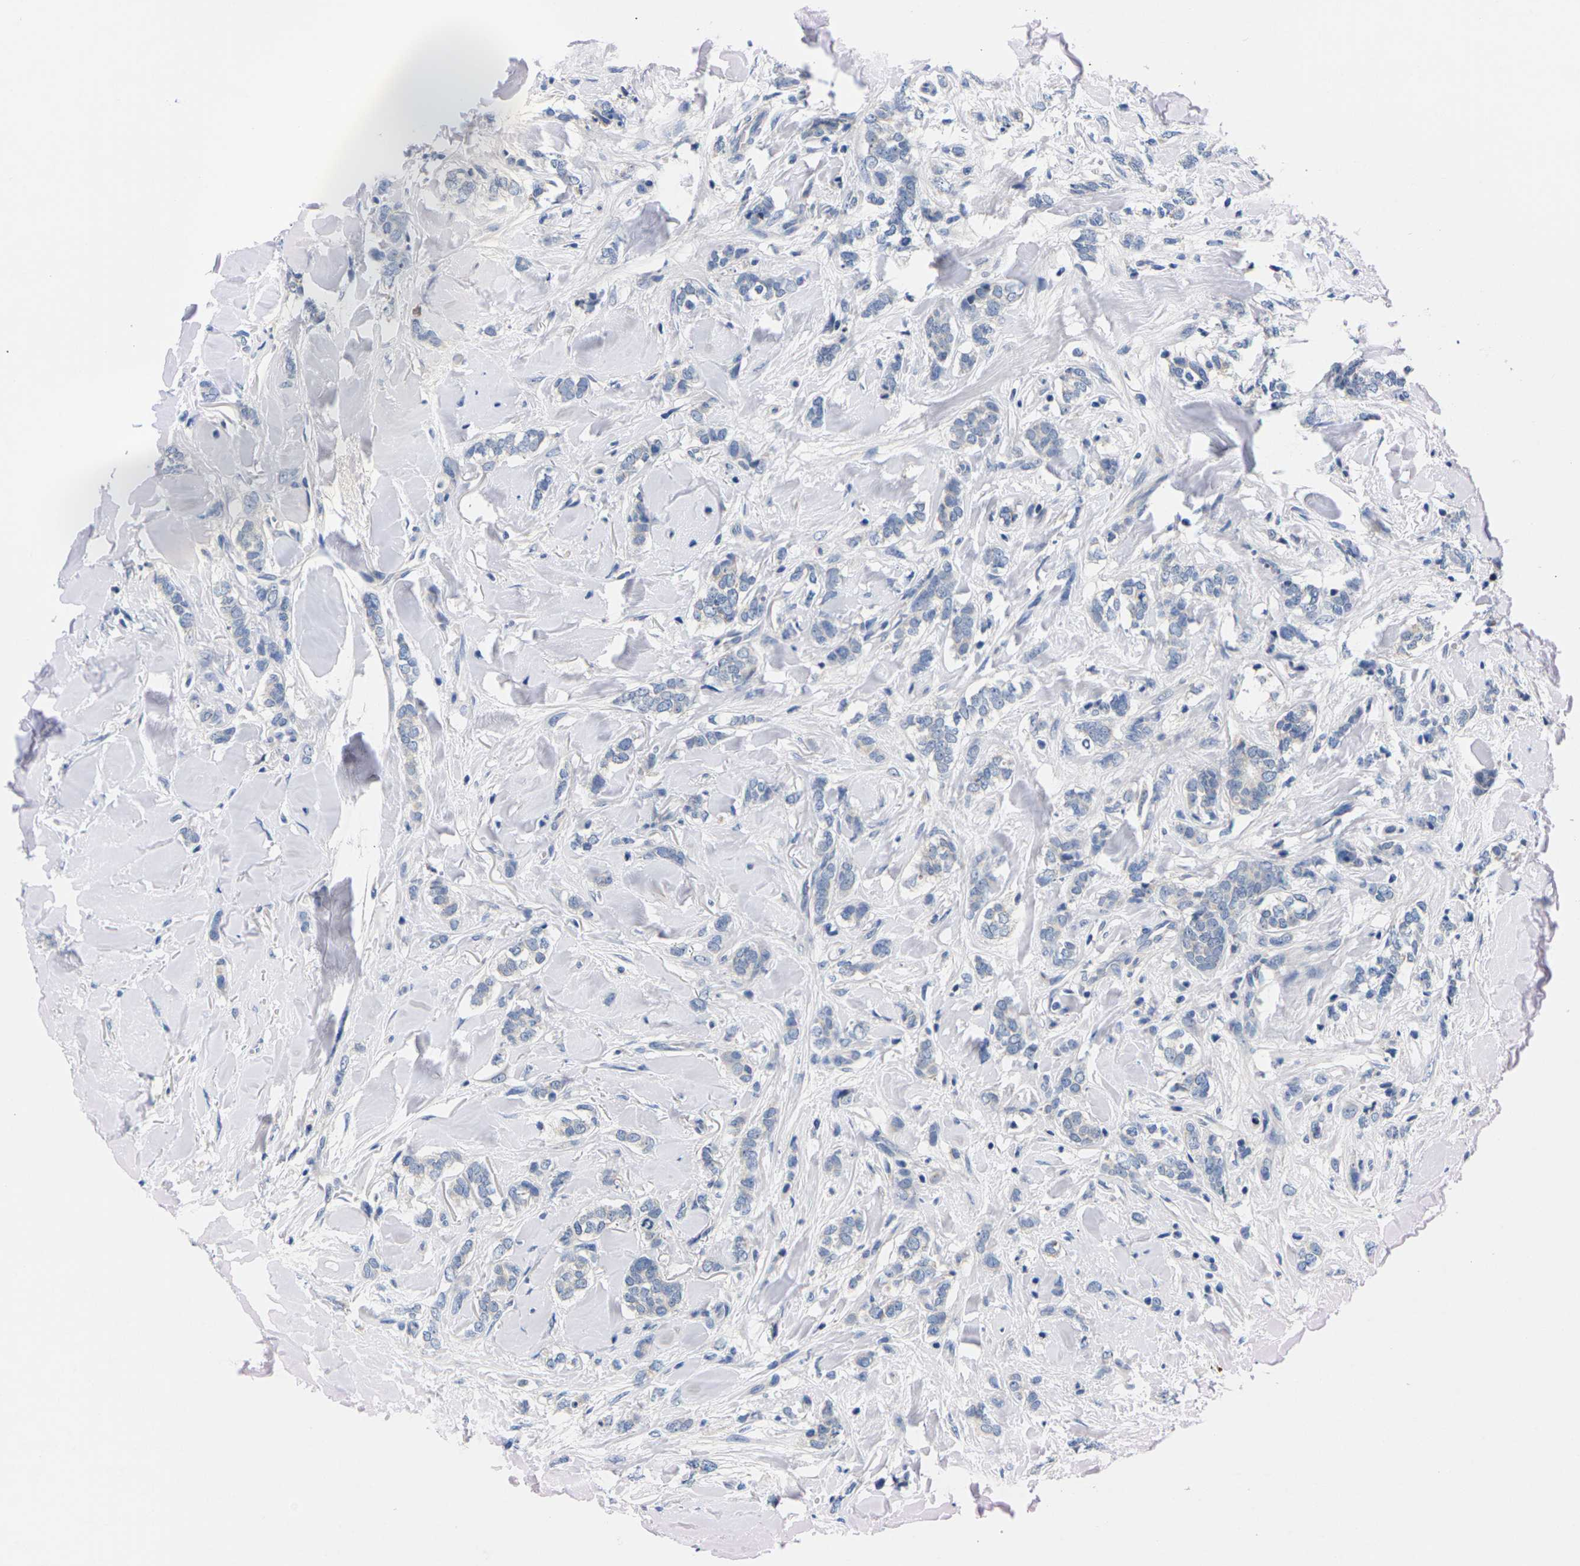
{"staining": {"intensity": "negative", "quantity": "none", "location": "none"}, "tissue": "breast cancer", "cell_type": "Tumor cells", "image_type": "cancer", "snomed": [{"axis": "morphology", "description": "Lobular carcinoma"}, {"axis": "topography", "description": "Skin"}, {"axis": "topography", "description": "Breast"}], "caption": "An image of breast cancer (lobular carcinoma) stained for a protein shows no brown staining in tumor cells.", "gene": "FAM210A", "patient": {"sex": "female", "age": 46}}